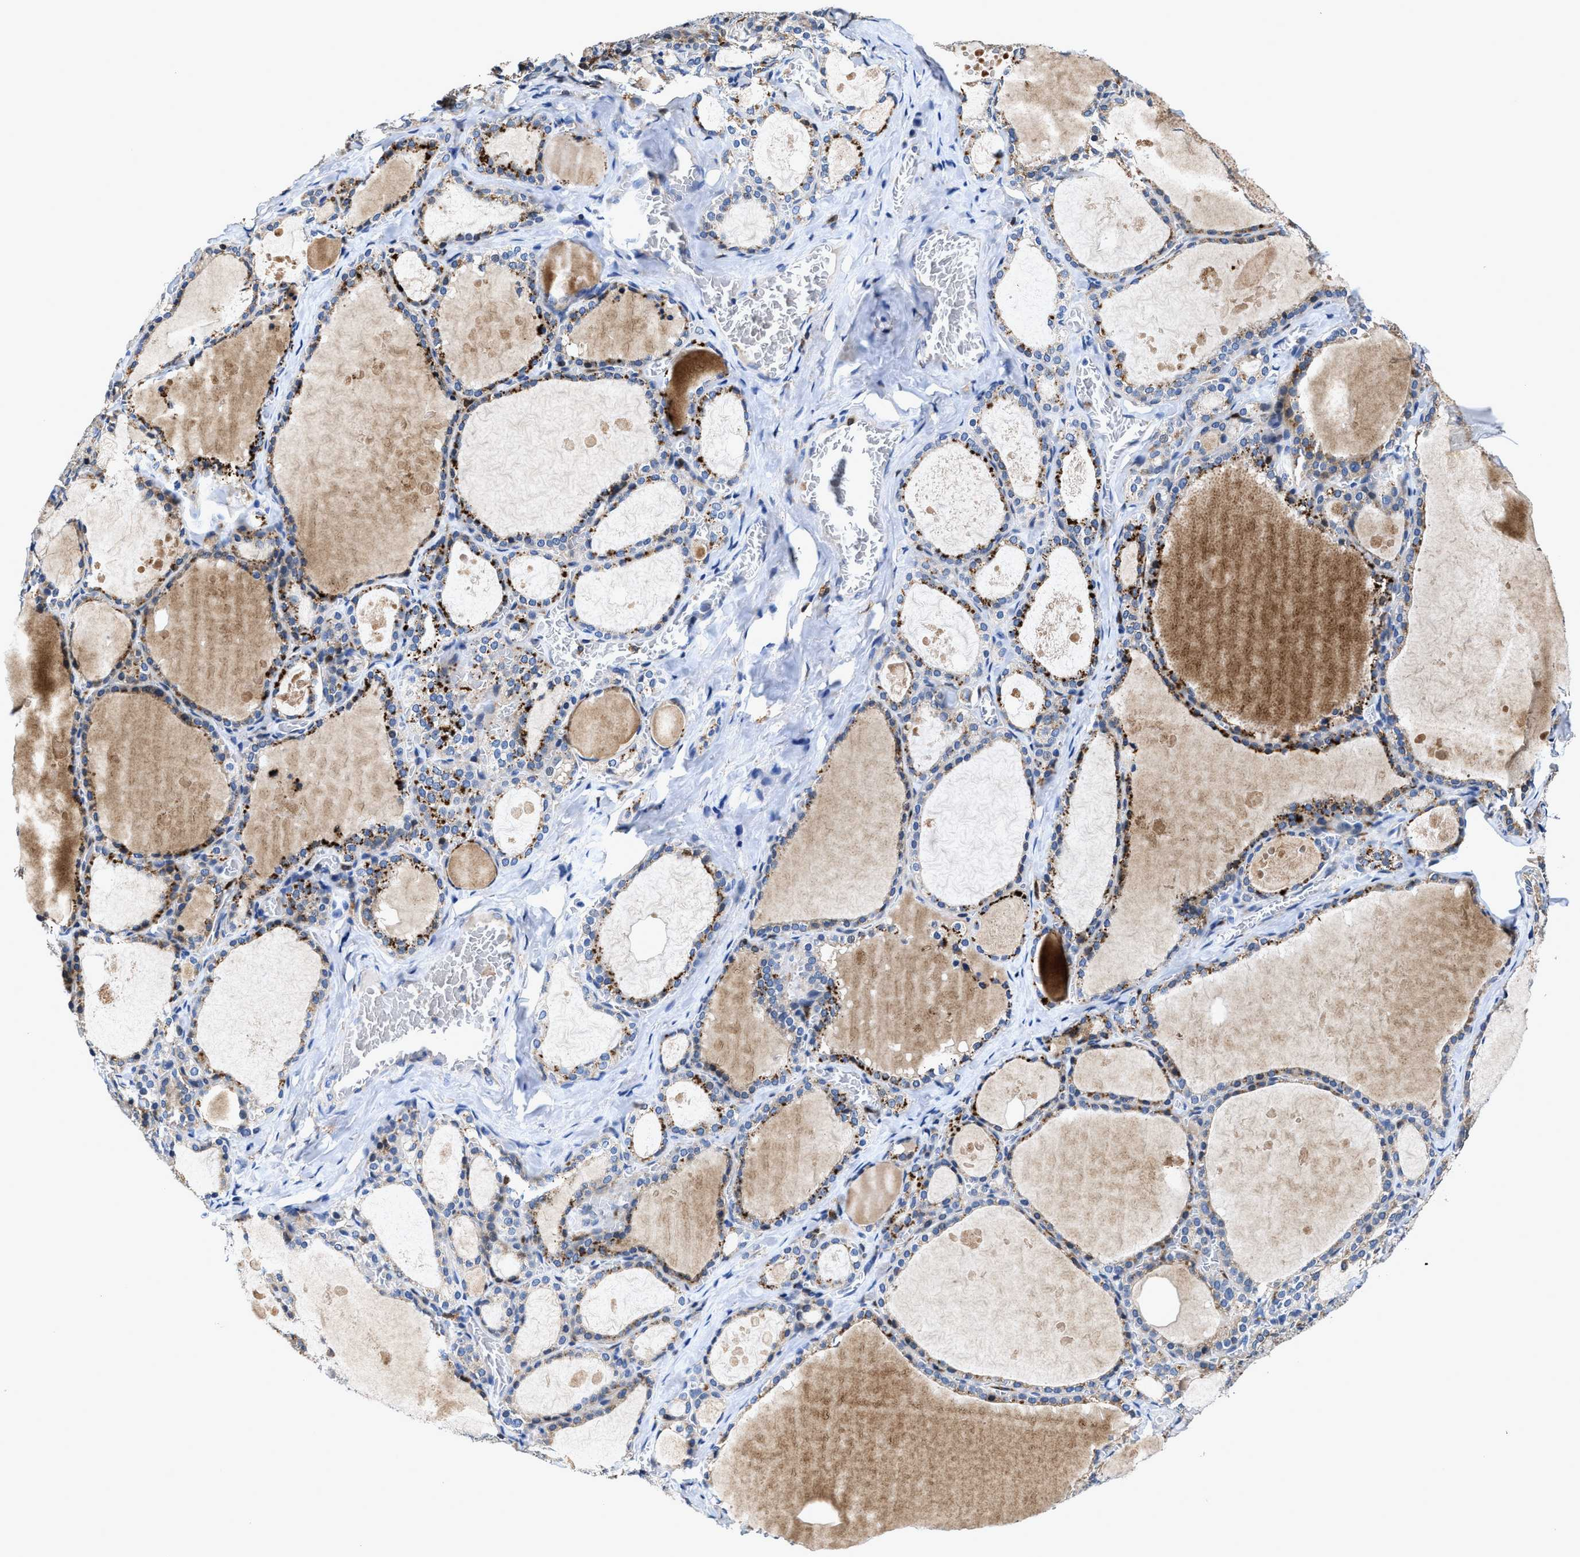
{"staining": {"intensity": "moderate", "quantity": "25%-75%", "location": "cytoplasmic/membranous"}, "tissue": "thyroid gland", "cell_type": "Glandular cells", "image_type": "normal", "snomed": [{"axis": "morphology", "description": "Normal tissue, NOS"}, {"axis": "topography", "description": "Thyroid gland"}], "caption": "Brown immunohistochemical staining in benign thyroid gland demonstrates moderate cytoplasmic/membranous positivity in about 25%-75% of glandular cells. (DAB (3,3'-diaminobenzidine) IHC, brown staining for protein, blue staining for nuclei).", "gene": "RGS10", "patient": {"sex": "male", "age": 56}}